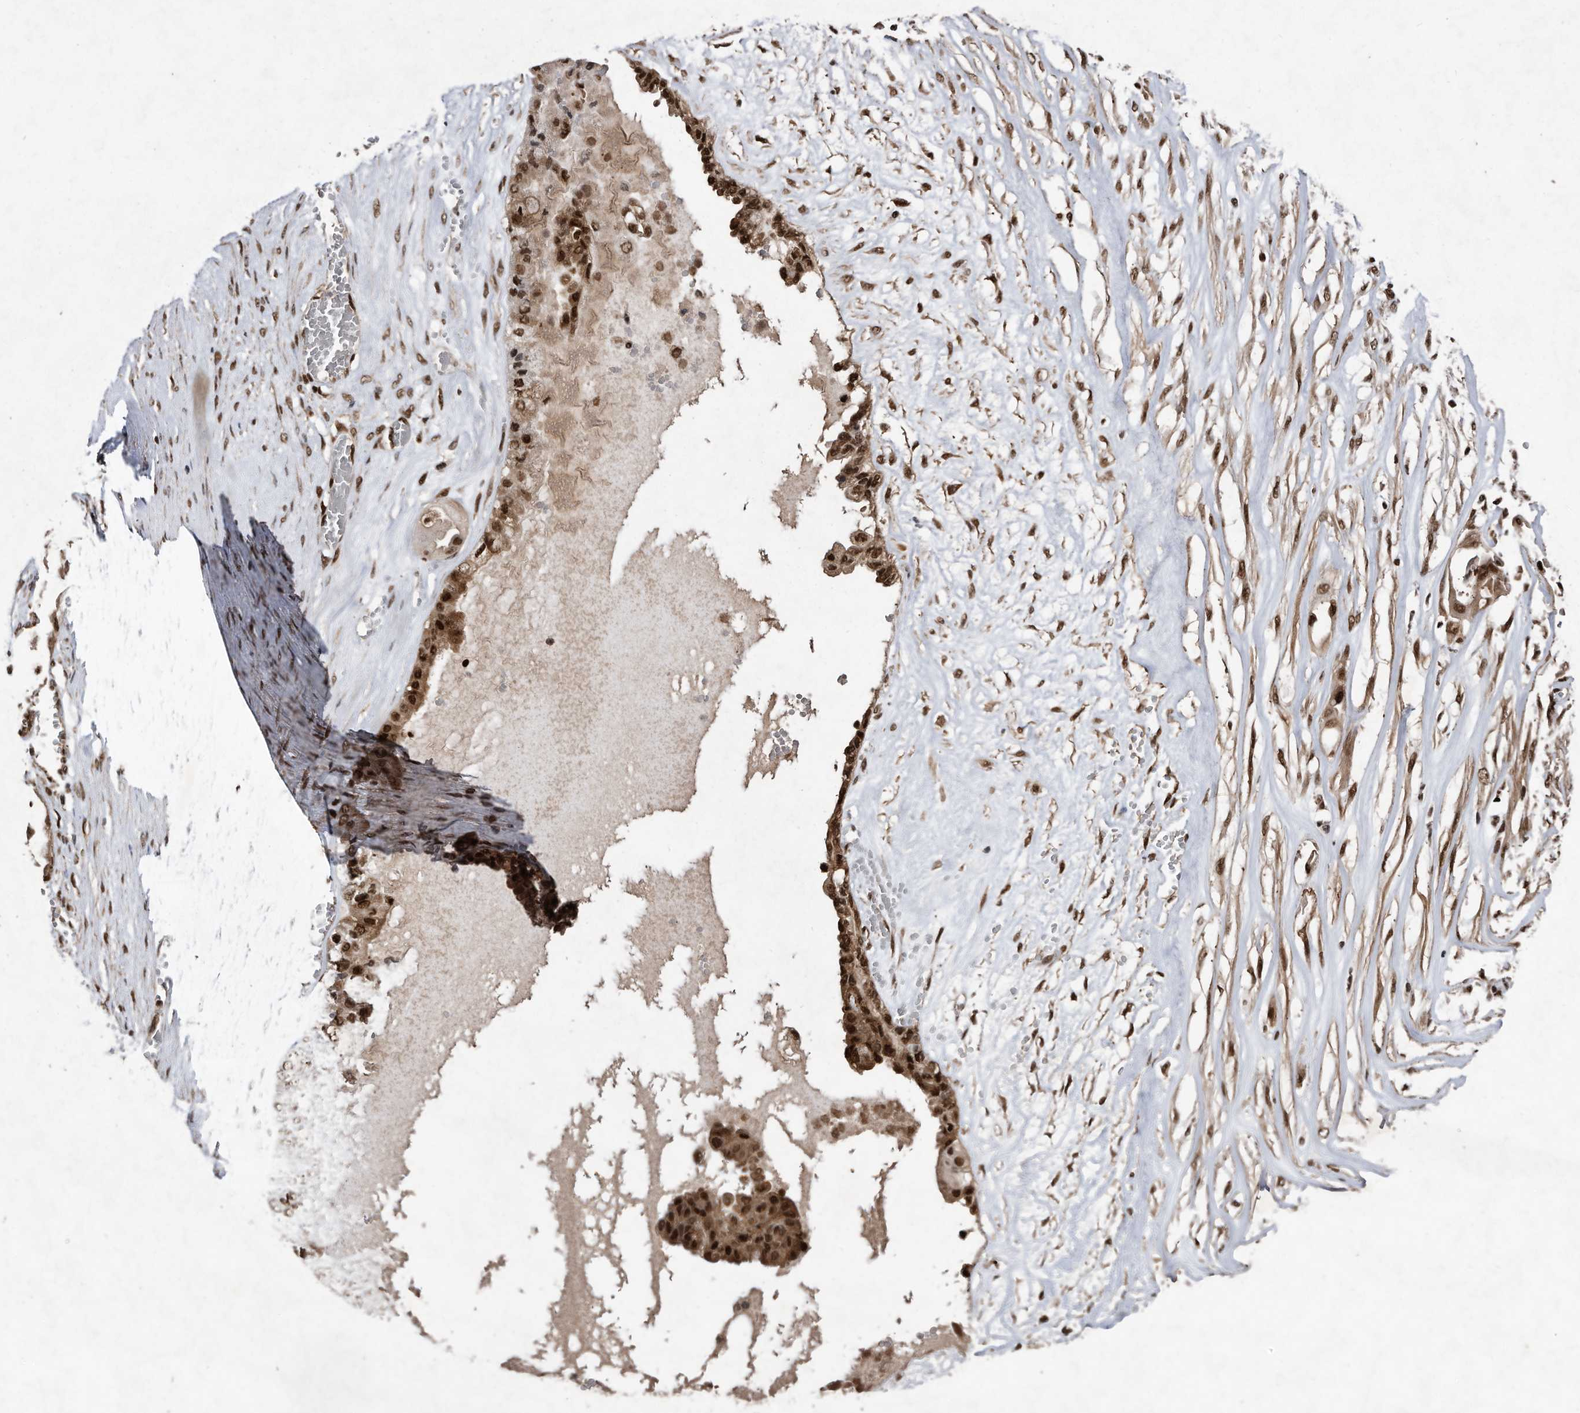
{"staining": {"intensity": "strong", "quantity": ">75%", "location": "cytoplasmic/membranous,nuclear"}, "tissue": "ovarian cancer", "cell_type": "Tumor cells", "image_type": "cancer", "snomed": [{"axis": "morphology", "description": "Carcinoma, NOS"}, {"axis": "morphology", "description": "Carcinoma, endometroid"}, {"axis": "topography", "description": "Ovary"}], "caption": "About >75% of tumor cells in human ovarian endometroid carcinoma exhibit strong cytoplasmic/membranous and nuclear protein staining as visualized by brown immunohistochemical staining.", "gene": "RAD23B", "patient": {"sex": "female", "age": 50}}